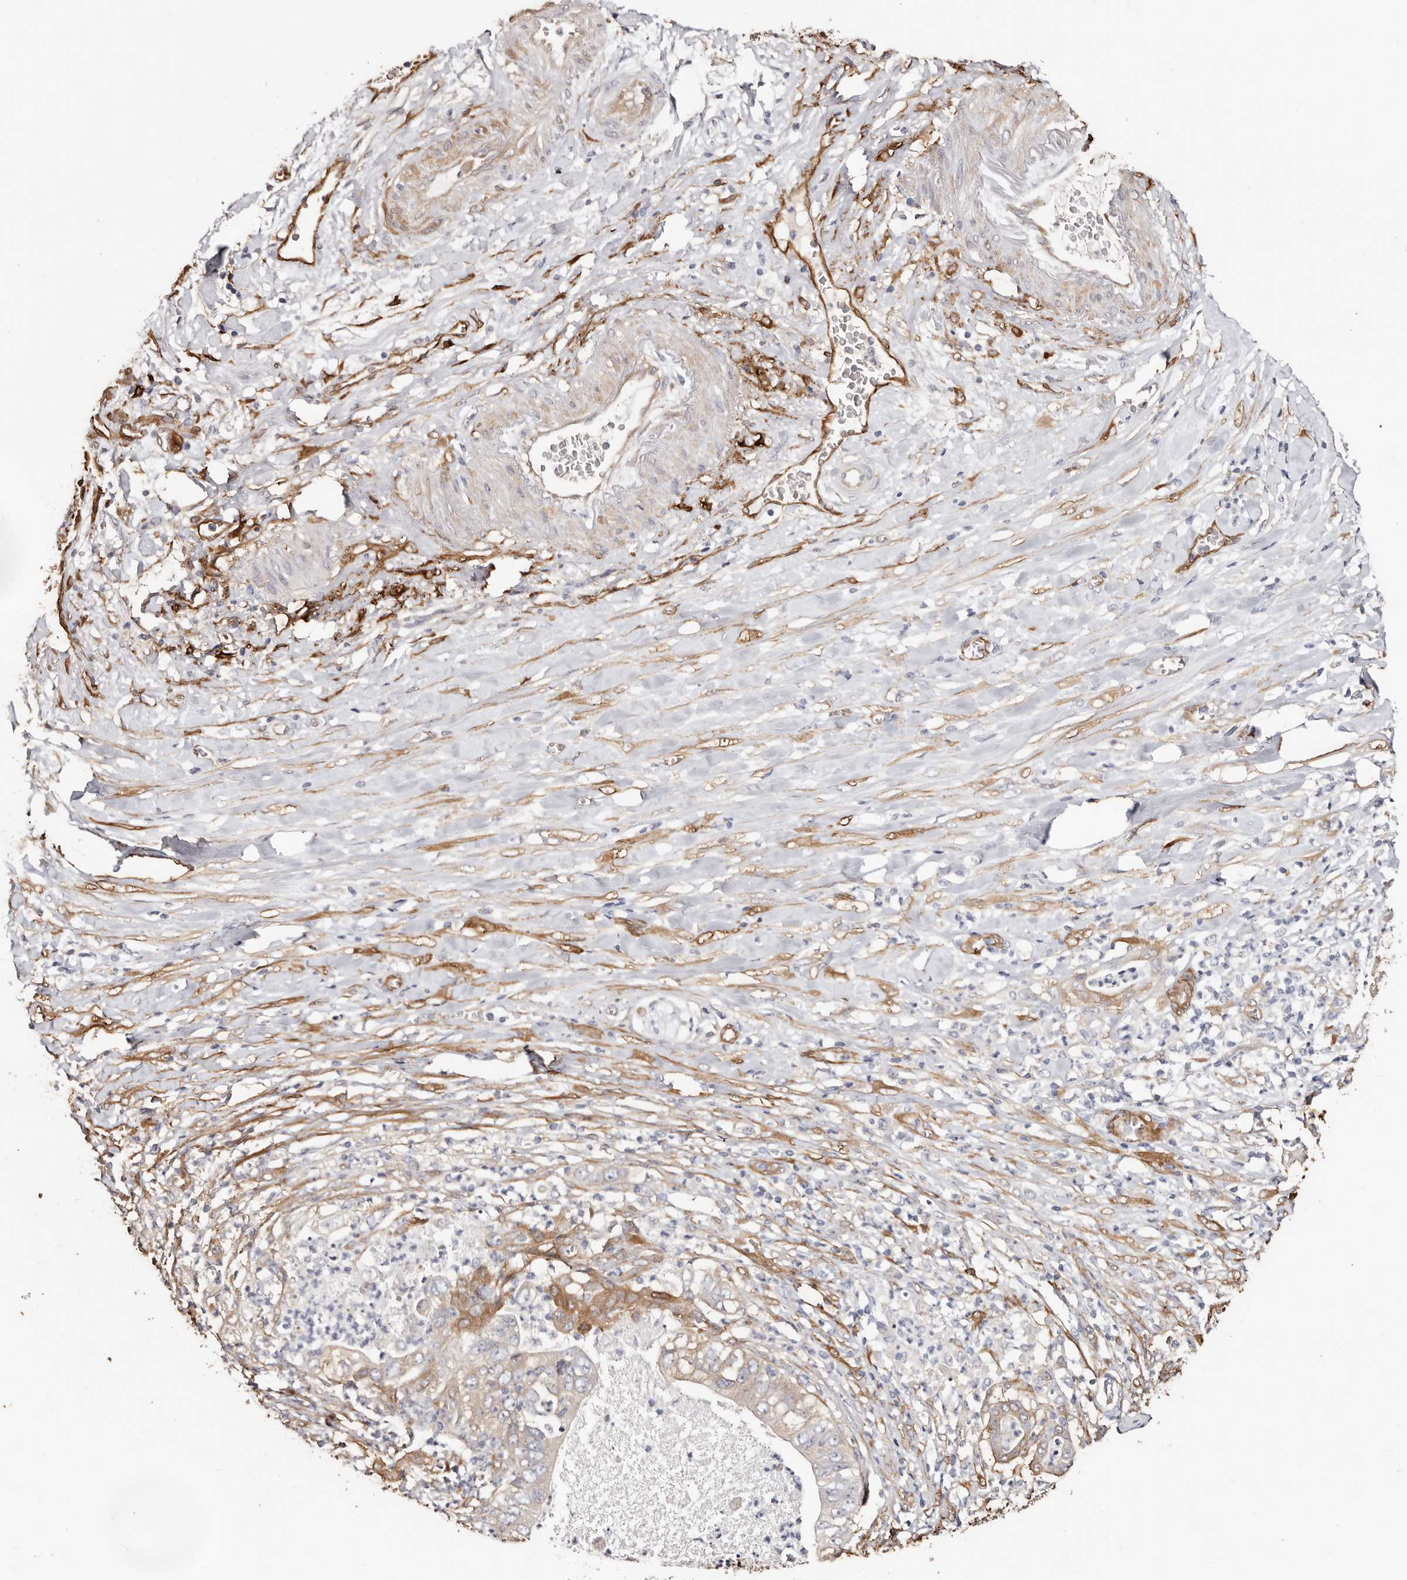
{"staining": {"intensity": "moderate", "quantity": "<25%", "location": "cytoplasmic/membranous"}, "tissue": "pancreatic cancer", "cell_type": "Tumor cells", "image_type": "cancer", "snomed": [{"axis": "morphology", "description": "Adenocarcinoma, NOS"}, {"axis": "topography", "description": "Pancreas"}], "caption": "Immunohistochemistry micrograph of neoplastic tissue: human adenocarcinoma (pancreatic) stained using IHC demonstrates low levels of moderate protein expression localized specifically in the cytoplasmic/membranous of tumor cells, appearing as a cytoplasmic/membranous brown color.", "gene": "TGM2", "patient": {"sex": "female", "age": 78}}